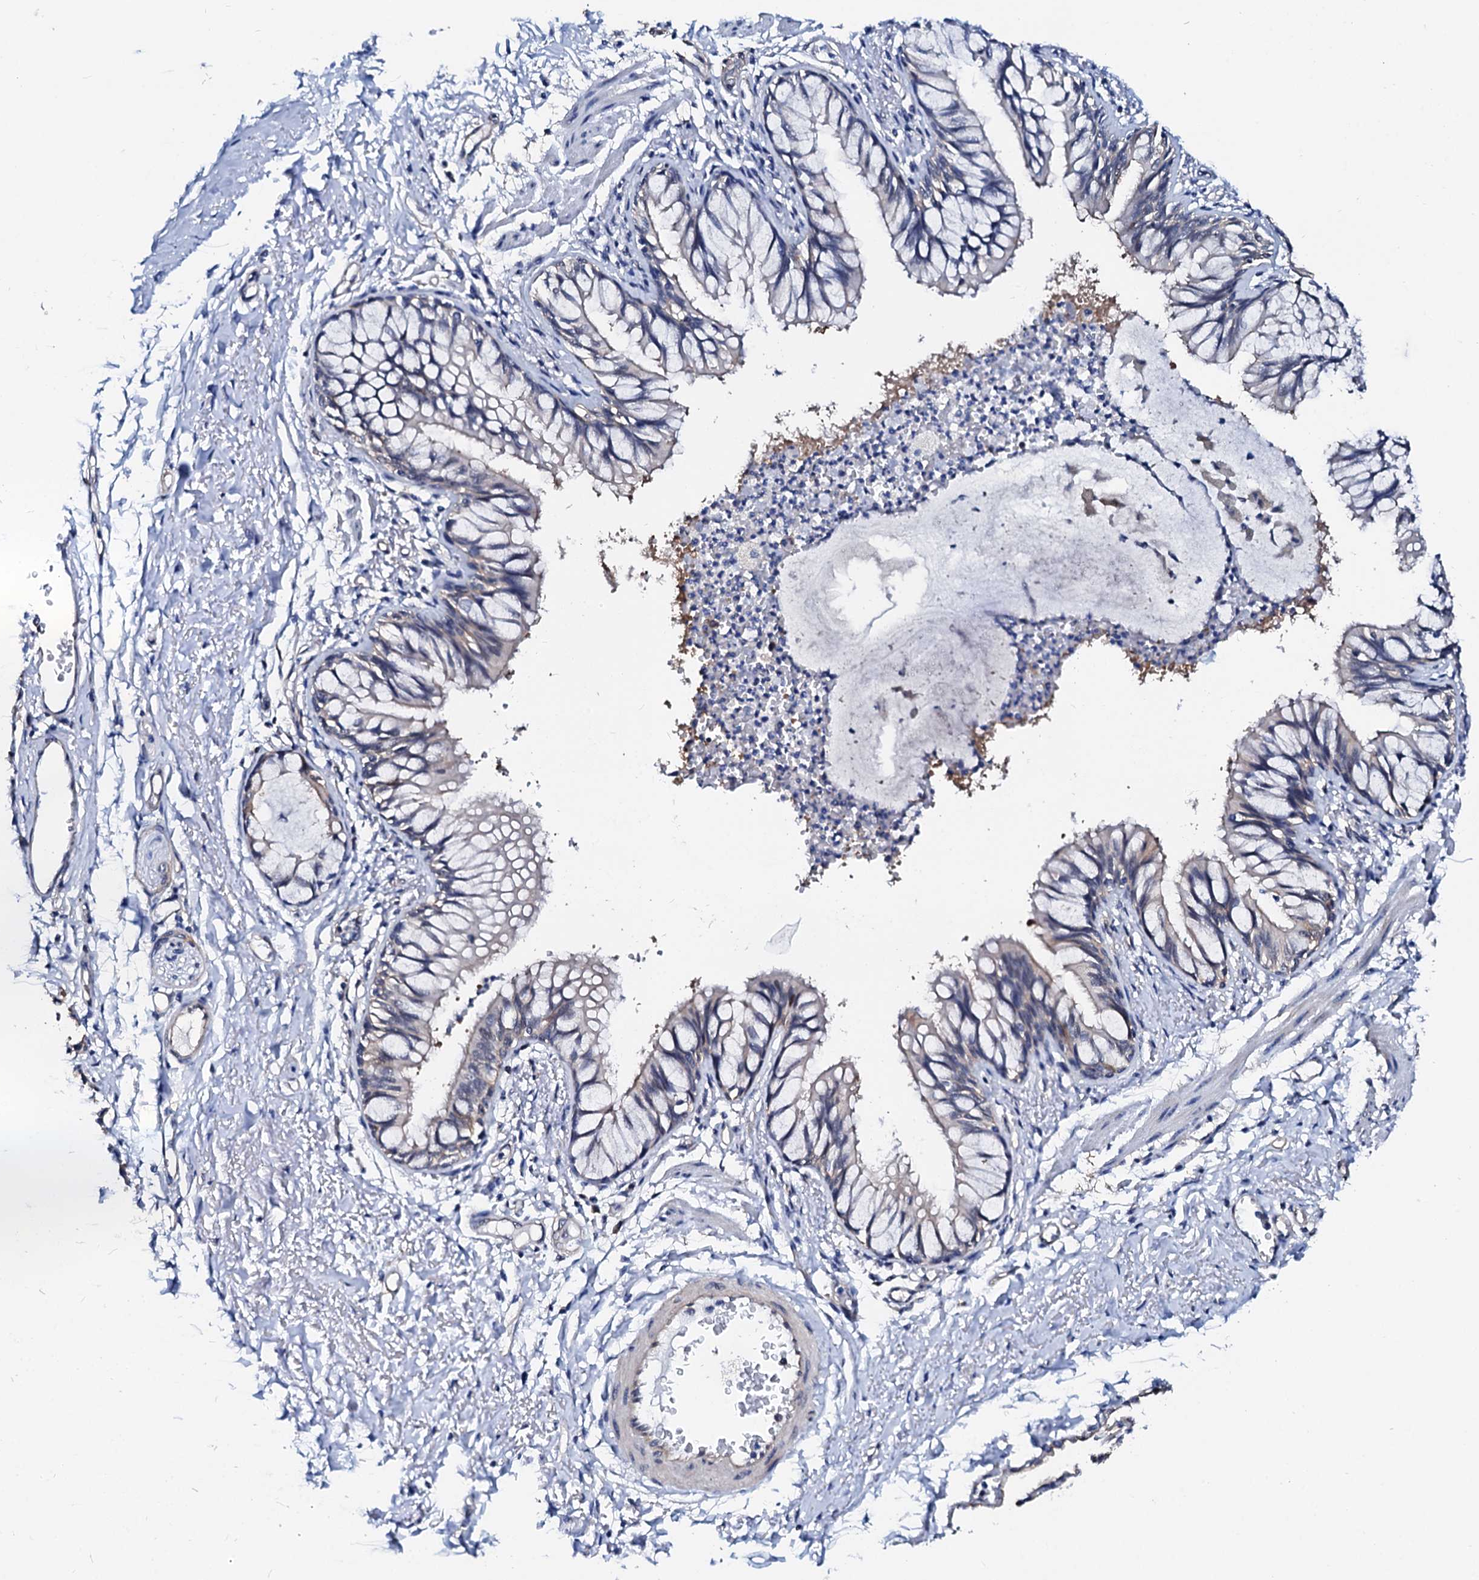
{"staining": {"intensity": "weak", "quantity": "<25%", "location": "cytoplasmic/membranous,nuclear"}, "tissue": "bronchus", "cell_type": "Respiratory epithelial cells", "image_type": "normal", "snomed": [{"axis": "morphology", "description": "Normal tissue, NOS"}, {"axis": "topography", "description": "Cartilage tissue"}, {"axis": "topography", "description": "Bronchus"}, {"axis": "topography", "description": "Lung"}], "caption": "A high-resolution micrograph shows immunohistochemistry (IHC) staining of benign bronchus, which shows no significant expression in respiratory epithelial cells.", "gene": "CSN2", "patient": {"sex": "female", "age": 49}}